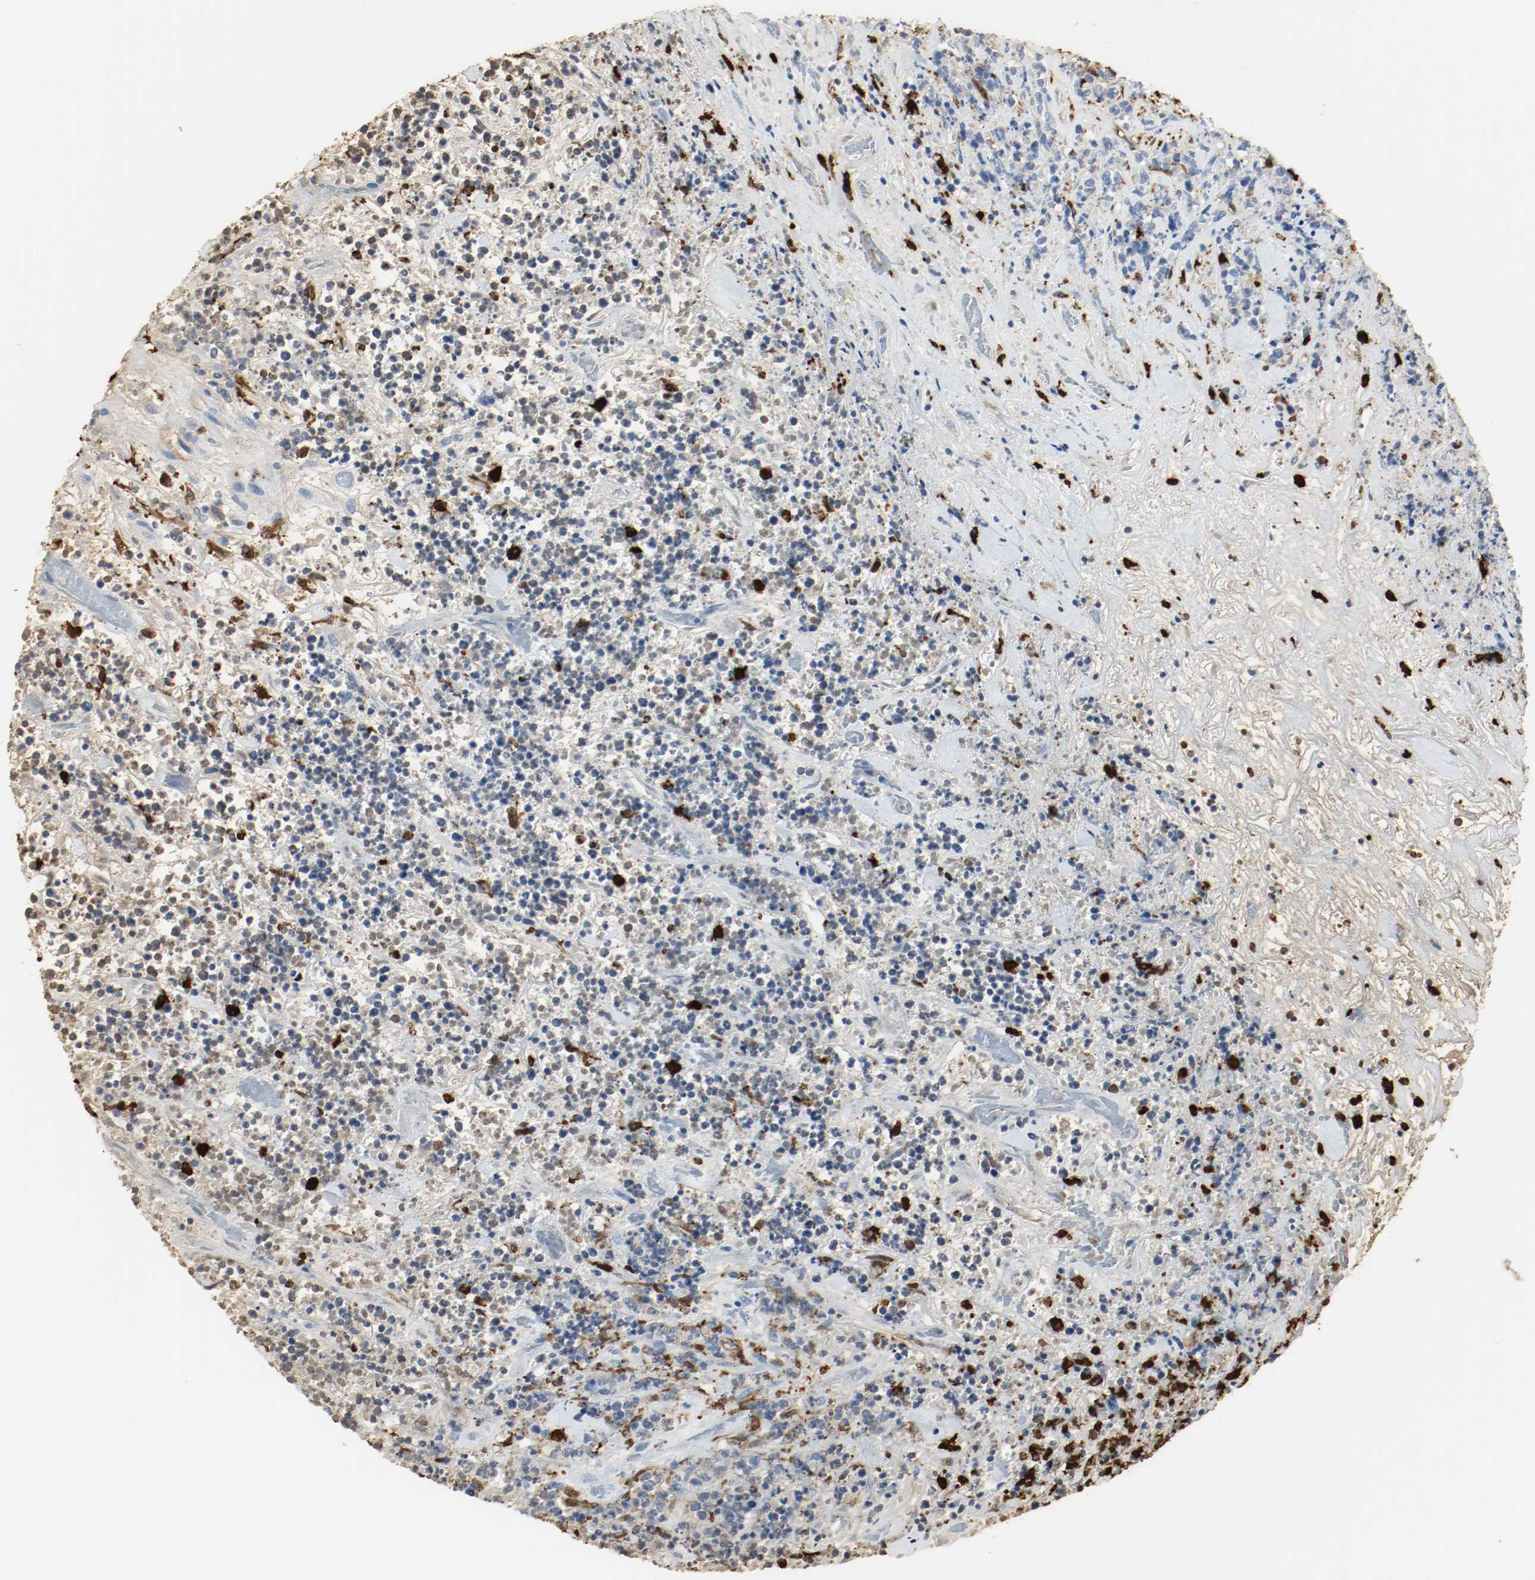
{"staining": {"intensity": "weak", "quantity": "25%-75%", "location": "cytoplasmic/membranous"}, "tissue": "lymphoma", "cell_type": "Tumor cells", "image_type": "cancer", "snomed": [{"axis": "morphology", "description": "Malignant lymphoma, non-Hodgkin's type, High grade"}, {"axis": "topography", "description": "Soft tissue"}], "caption": "Immunohistochemistry (IHC) (DAB (3,3'-diaminobenzidine)) staining of human high-grade malignant lymphoma, non-Hodgkin's type reveals weak cytoplasmic/membranous protein positivity in about 25%-75% of tumor cells.", "gene": "S100A9", "patient": {"sex": "male", "age": 18}}